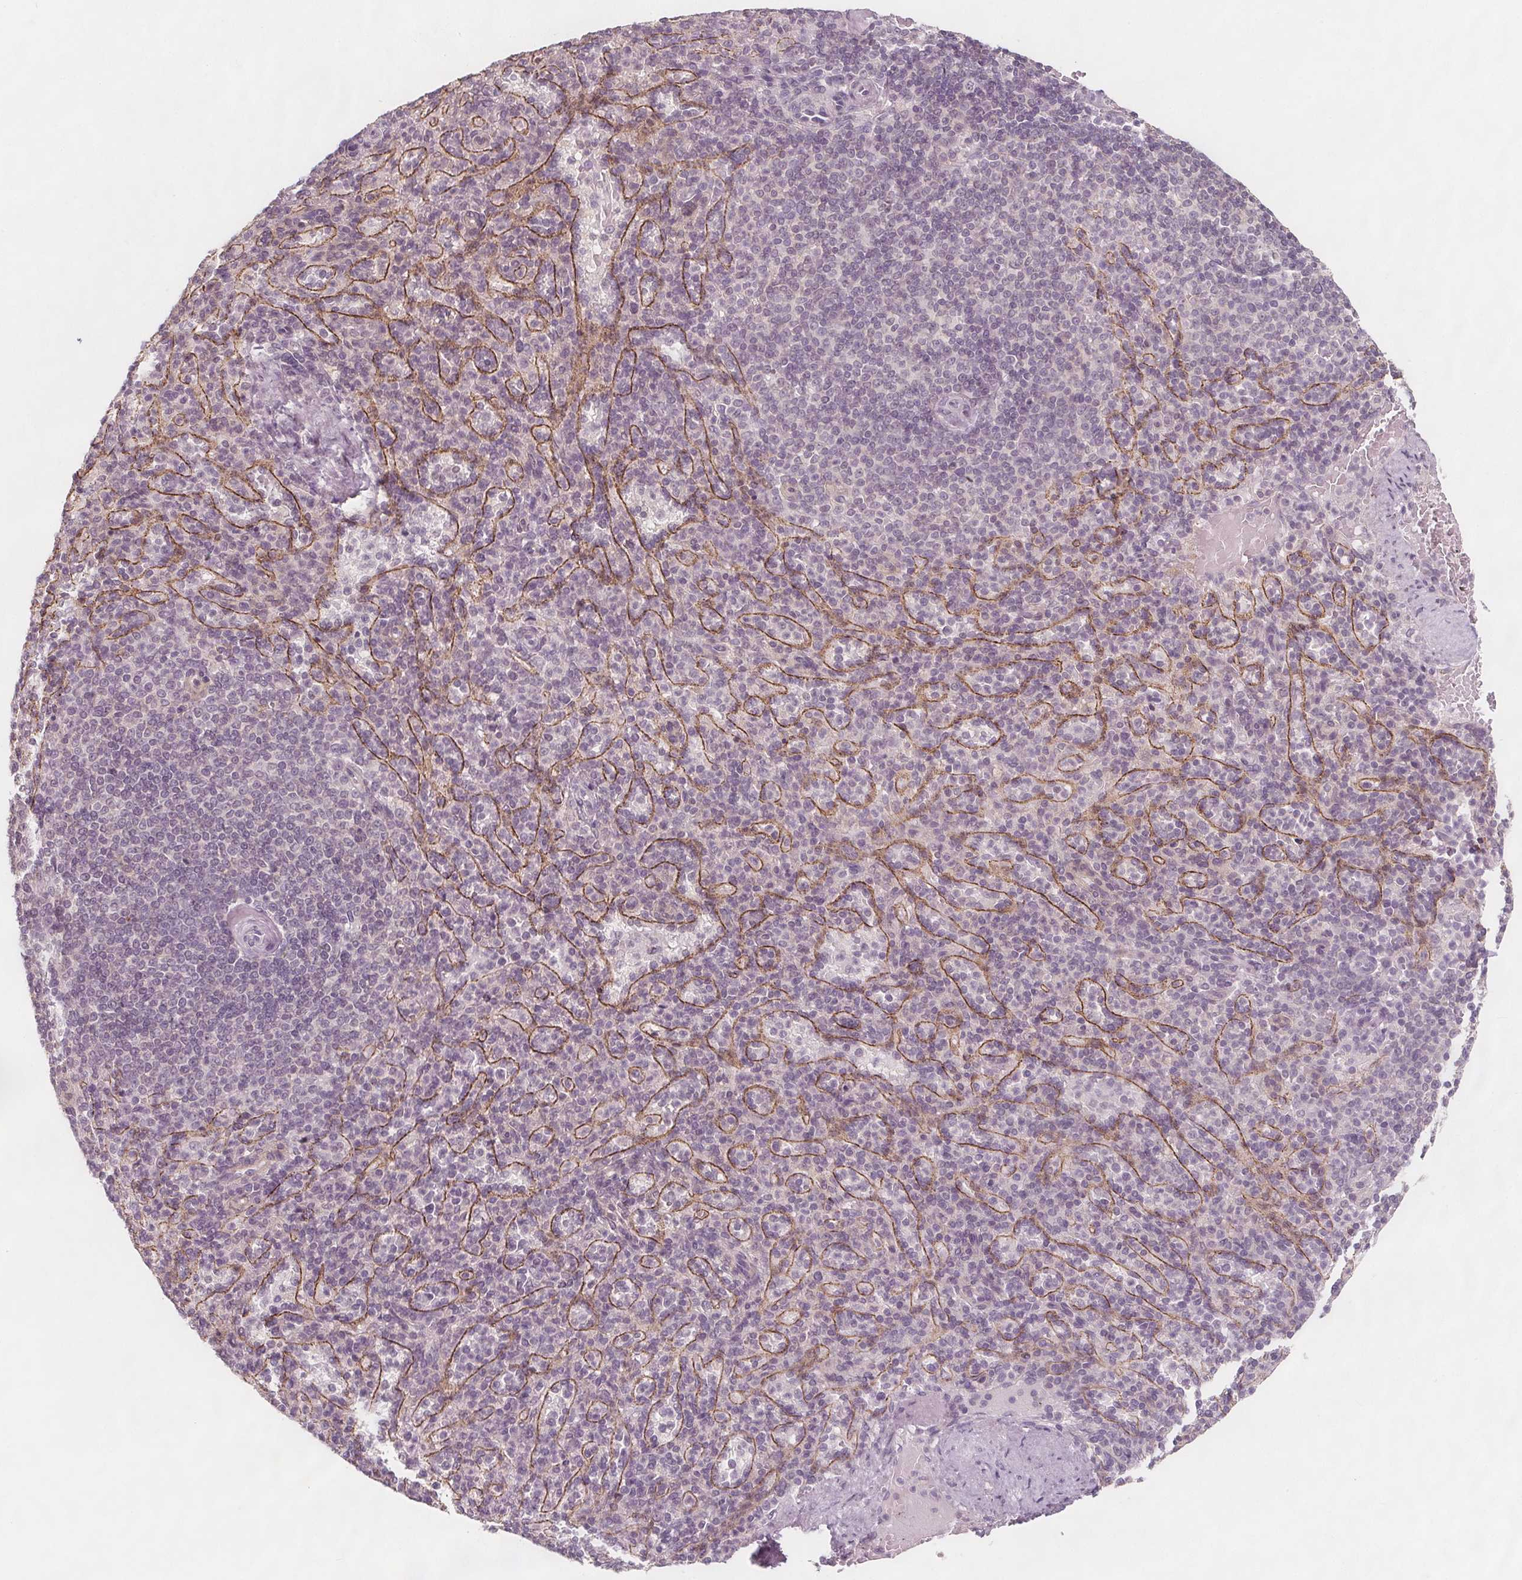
{"staining": {"intensity": "negative", "quantity": "none", "location": "none"}, "tissue": "spleen", "cell_type": "Cells in red pulp", "image_type": "normal", "snomed": [{"axis": "morphology", "description": "Normal tissue, NOS"}, {"axis": "topography", "description": "Spleen"}], "caption": "Cells in red pulp are negative for protein expression in normal human spleen. The staining was performed using DAB (3,3'-diaminobenzidine) to visualize the protein expression in brown, while the nuclei were stained in blue with hematoxylin (Magnification: 20x).", "gene": "C1orf167", "patient": {"sex": "female", "age": 74}}